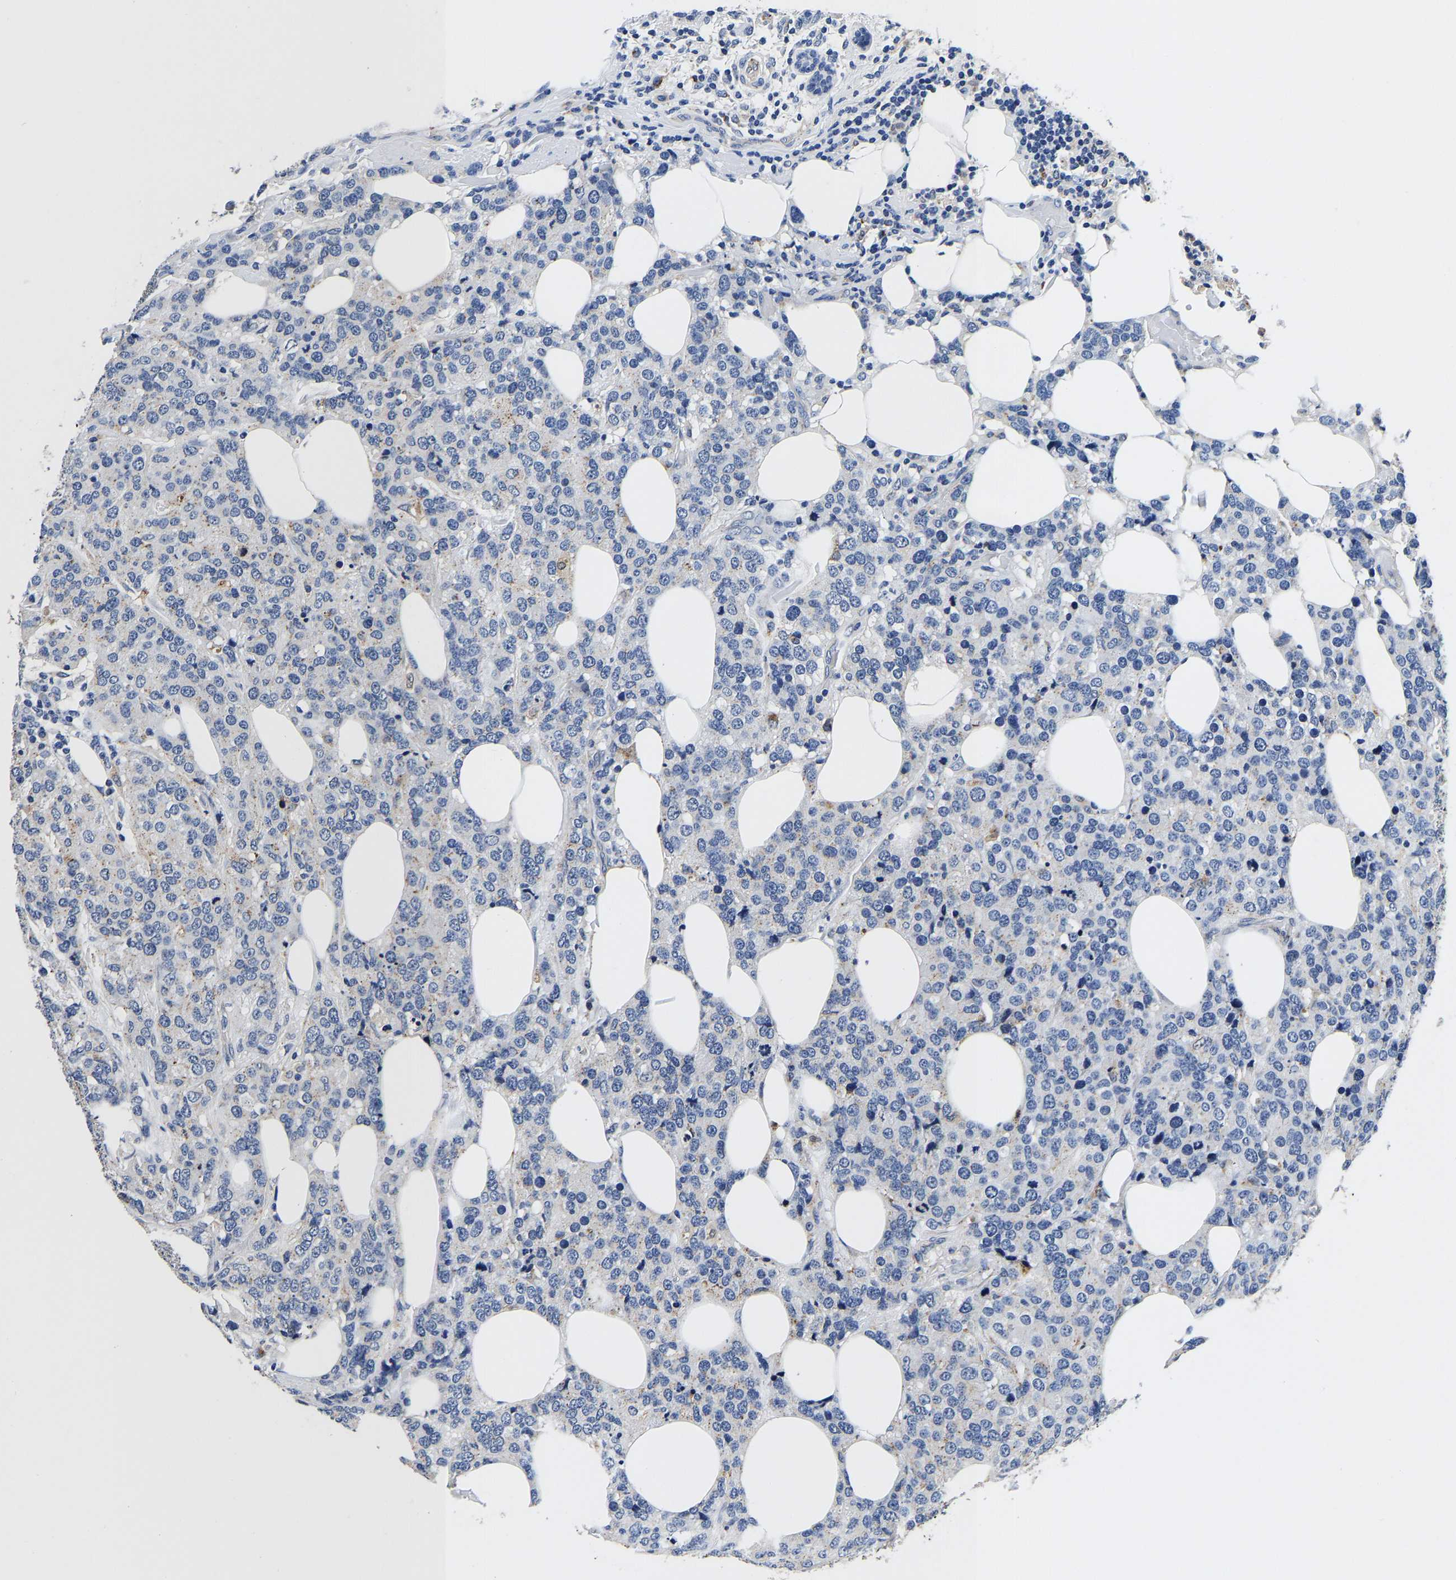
{"staining": {"intensity": "negative", "quantity": "none", "location": "none"}, "tissue": "breast cancer", "cell_type": "Tumor cells", "image_type": "cancer", "snomed": [{"axis": "morphology", "description": "Lobular carcinoma"}, {"axis": "topography", "description": "Breast"}], "caption": "A high-resolution micrograph shows immunohistochemistry (IHC) staining of breast lobular carcinoma, which displays no significant expression in tumor cells. (DAB (3,3'-diaminobenzidine) immunohistochemistry visualized using brightfield microscopy, high magnification).", "gene": "GRN", "patient": {"sex": "female", "age": 59}}